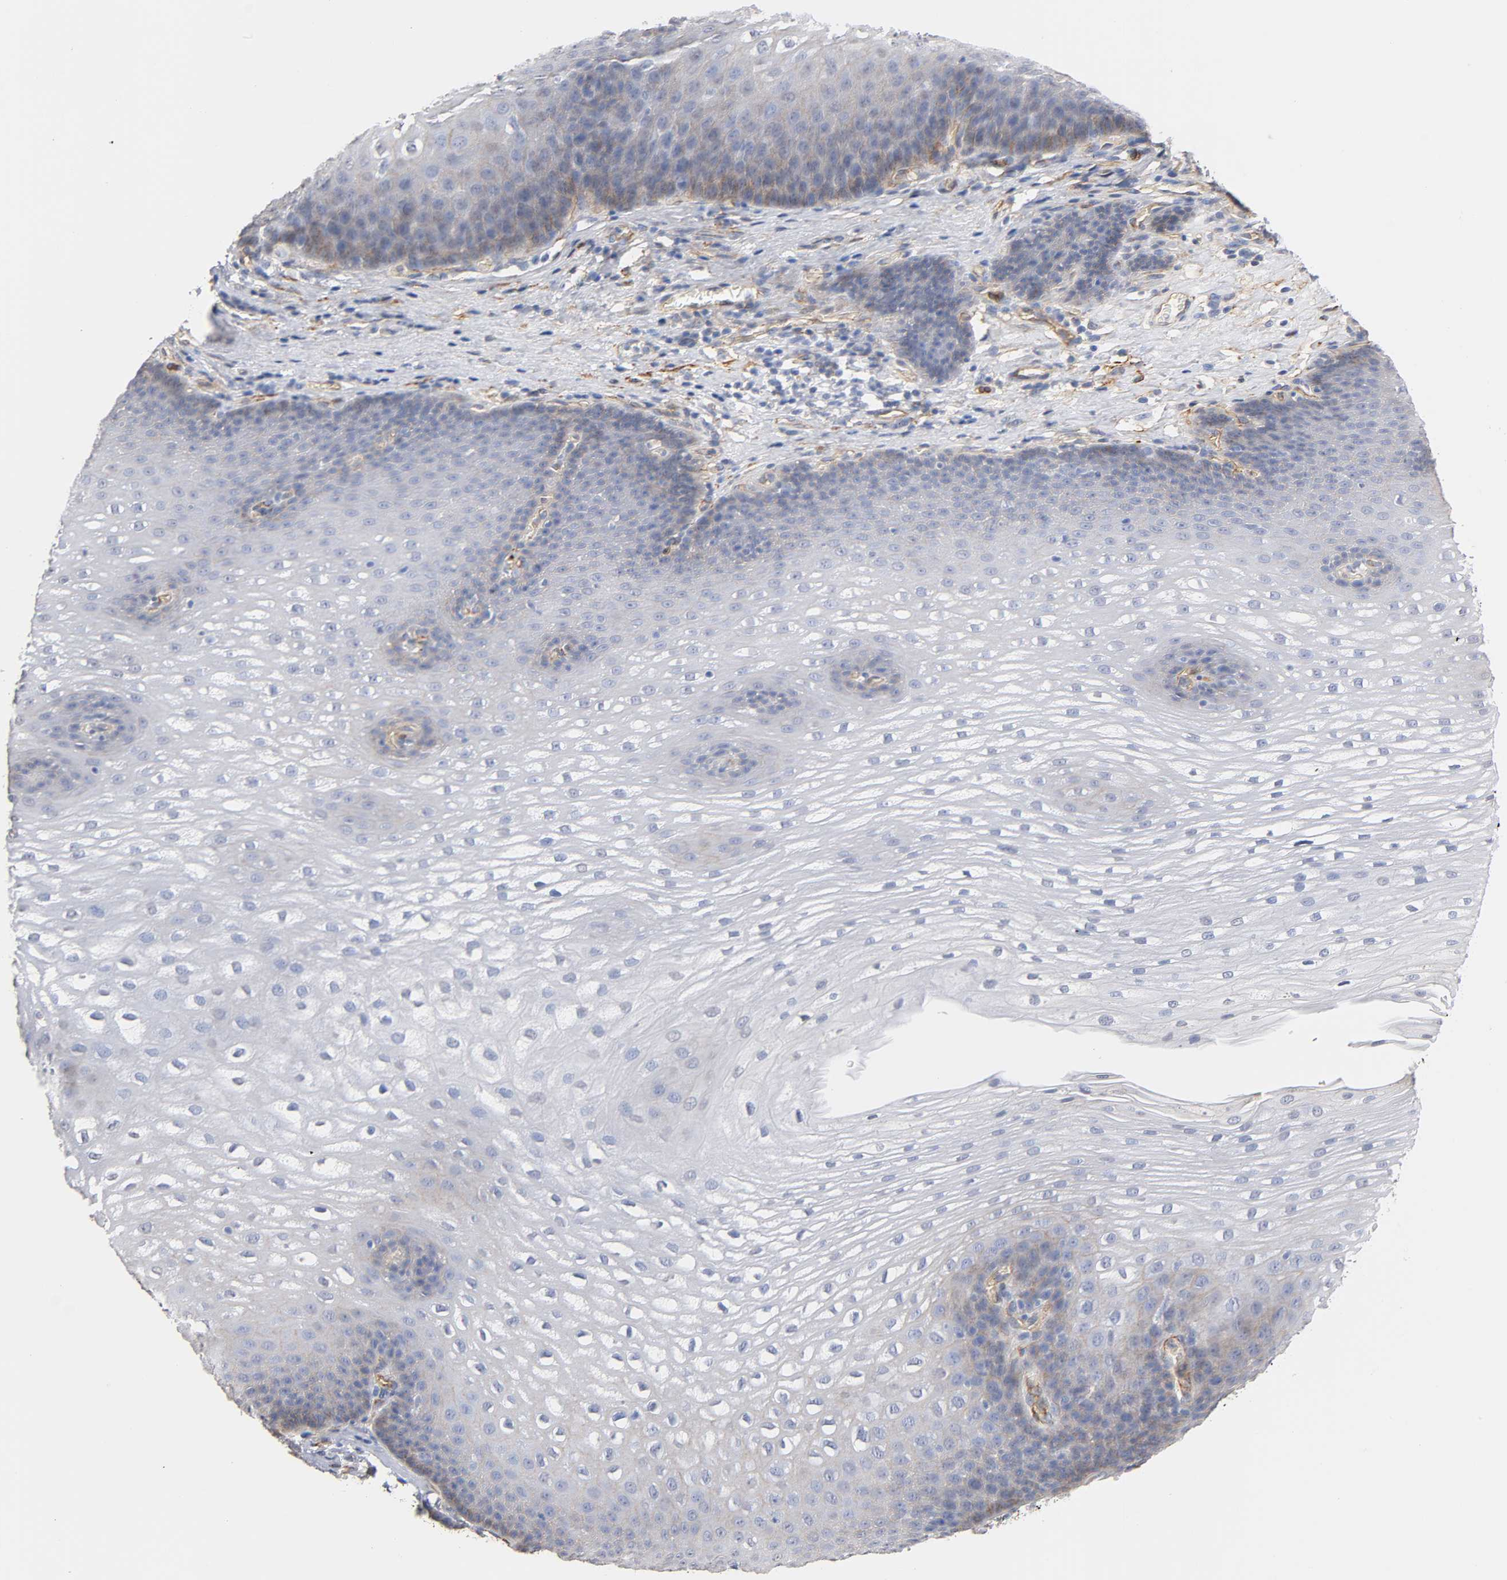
{"staining": {"intensity": "weak", "quantity": "<25%", "location": "cytoplasmic/membranous"}, "tissue": "esophagus", "cell_type": "Squamous epithelial cells", "image_type": "normal", "snomed": [{"axis": "morphology", "description": "Normal tissue, NOS"}, {"axis": "topography", "description": "Esophagus"}], "caption": "High magnification brightfield microscopy of unremarkable esophagus stained with DAB (brown) and counterstained with hematoxylin (blue): squamous epithelial cells show no significant positivity.", "gene": "SPTAN1", "patient": {"sex": "male", "age": 48}}